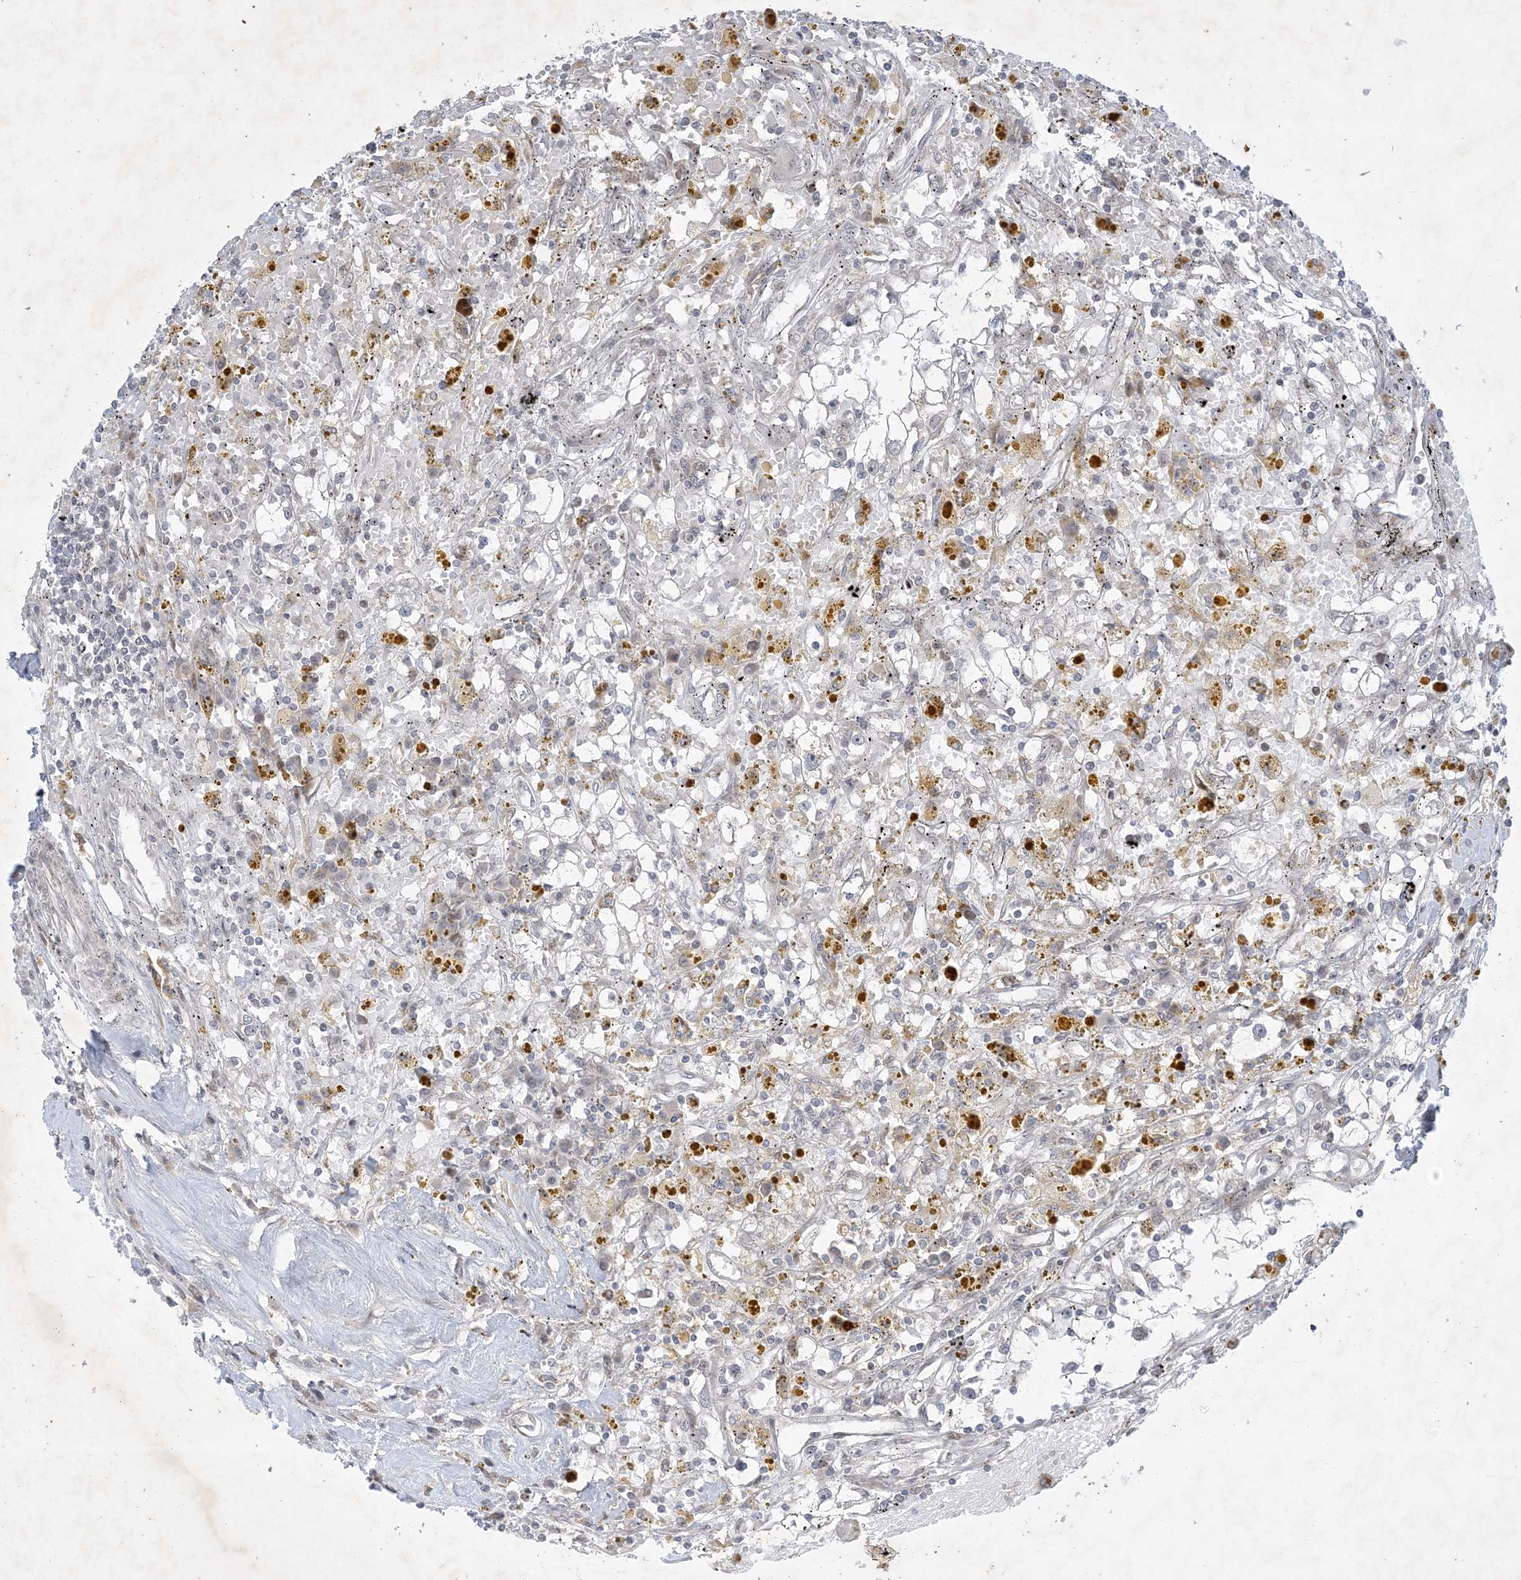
{"staining": {"intensity": "negative", "quantity": "none", "location": "none"}, "tissue": "renal cancer", "cell_type": "Tumor cells", "image_type": "cancer", "snomed": [{"axis": "morphology", "description": "Adenocarcinoma, NOS"}, {"axis": "topography", "description": "Kidney"}], "caption": "A histopathology image of human renal cancer is negative for staining in tumor cells.", "gene": "SOGA3", "patient": {"sex": "male", "age": 56}}